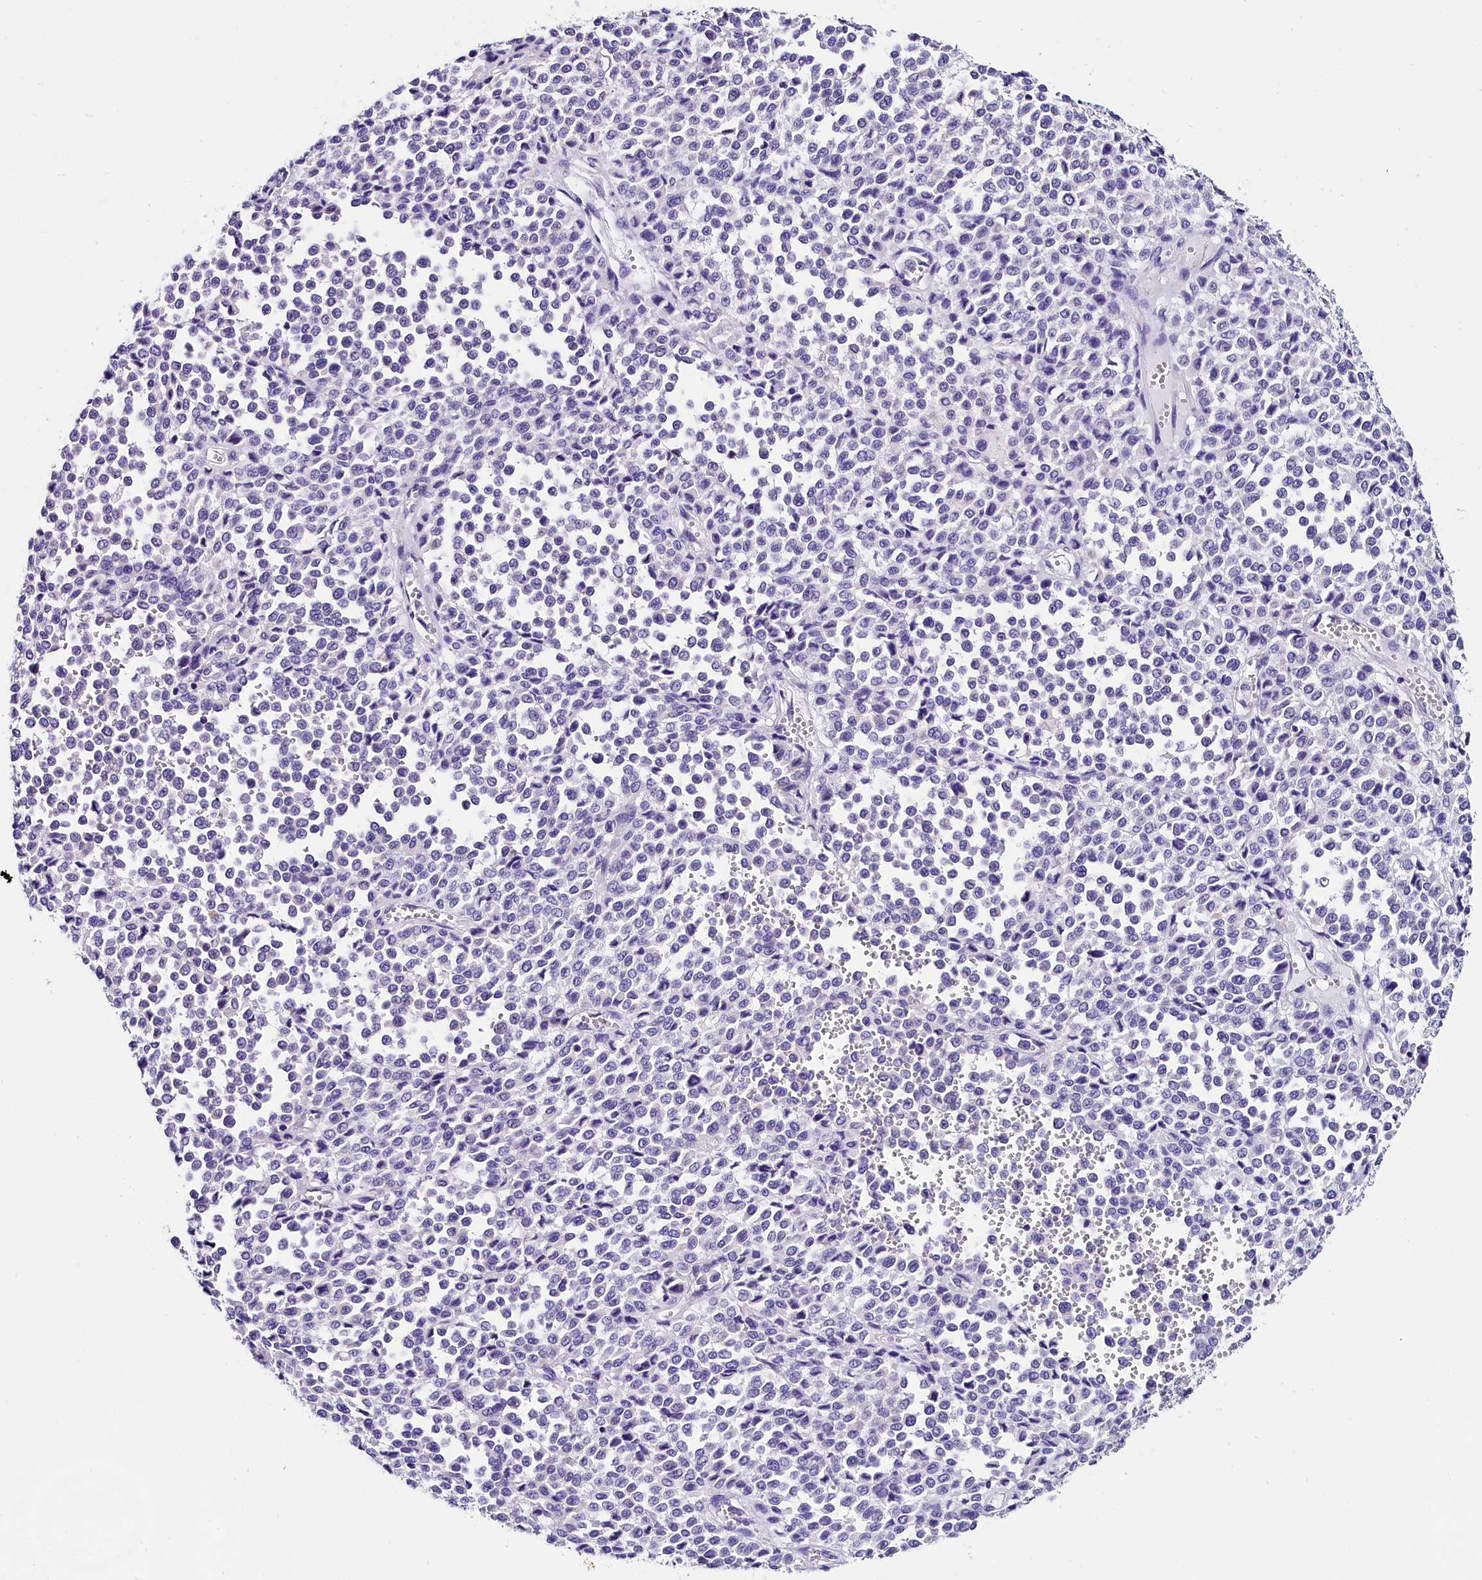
{"staining": {"intensity": "negative", "quantity": "none", "location": "none"}, "tissue": "melanoma", "cell_type": "Tumor cells", "image_type": "cancer", "snomed": [{"axis": "morphology", "description": "Malignant melanoma, Metastatic site"}, {"axis": "topography", "description": "Pancreas"}], "caption": "Melanoma was stained to show a protein in brown. There is no significant expression in tumor cells.", "gene": "ACAA2", "patient": {"sex": "female", "age": 30}}